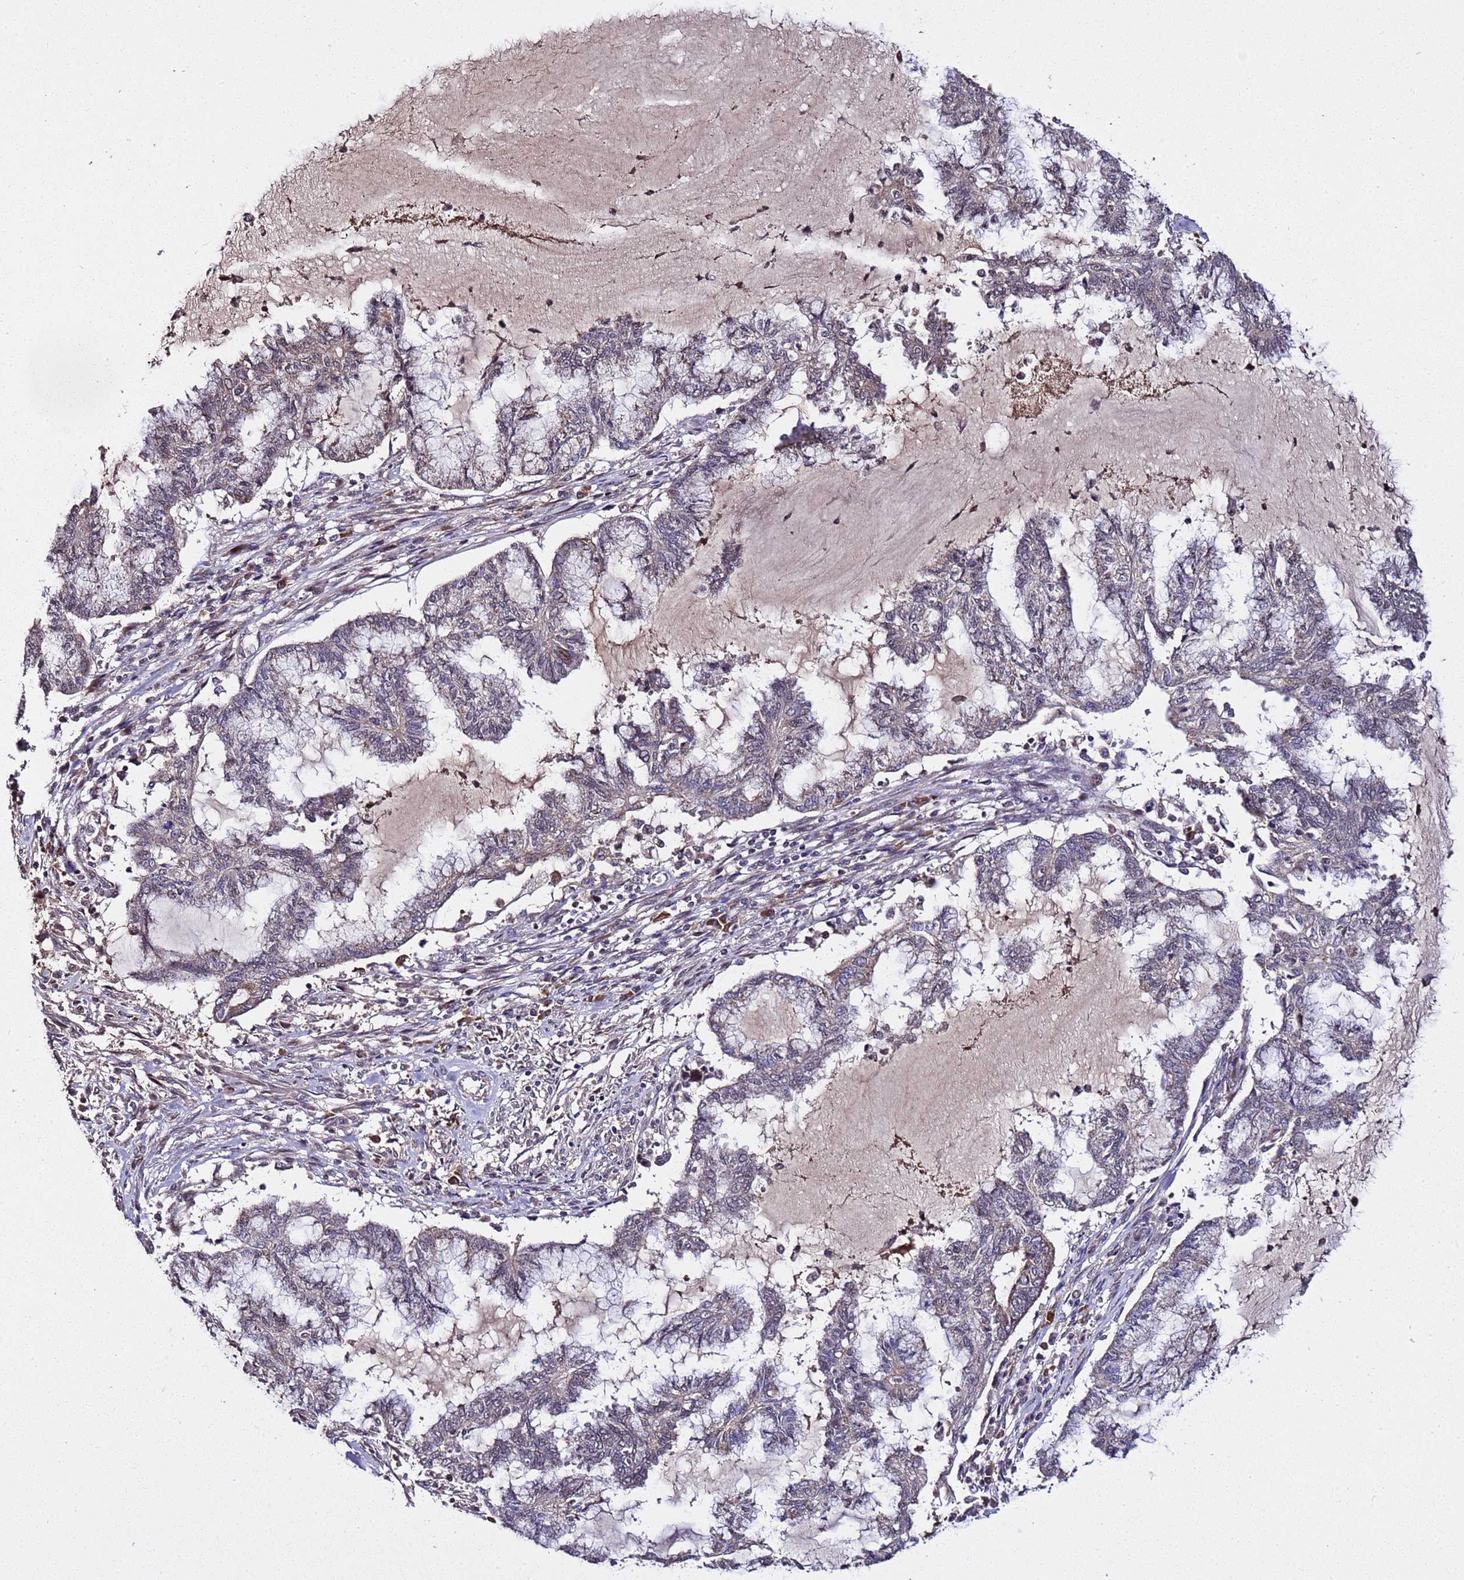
{"staining": {"intensity": "weak", "quantity": "<25%", "location": "cytoplasmic/membranous"}, "tissue": "endometrial cancer", "cell_type": "Tumor cells", "image_type": "cancer", "snomed": [{"axis": "morphology", "description": "Adenocarcinoma, NOS"}, {"axis": "topography", "description": "Endometrium"}], "caption": "Immunohistochemical staining of human endometrial adenocarcinoma exhibits no significant expression in tumor cells.", "gene": "WNK4", "patient": {"sex": "female", "age": 86}}